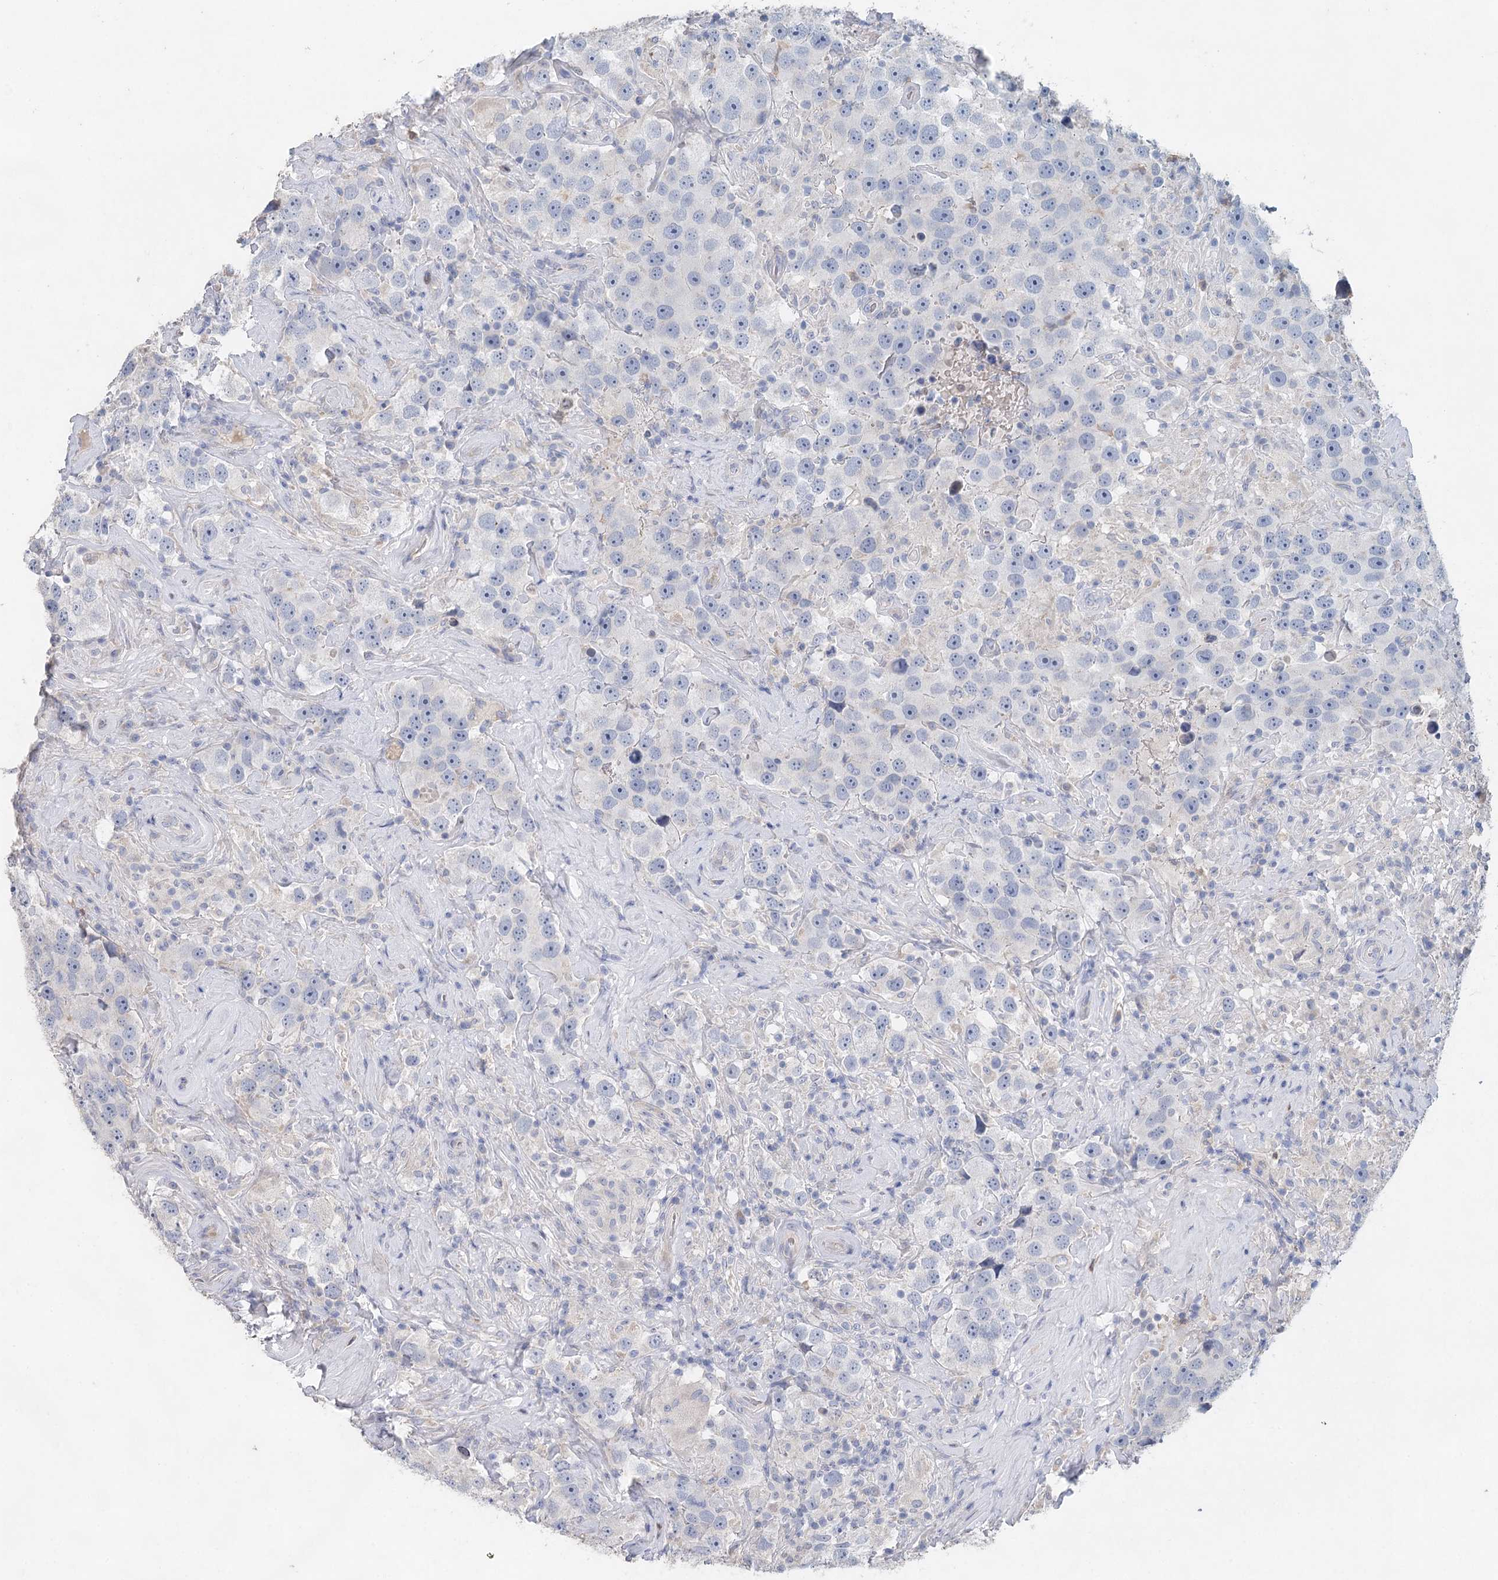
{"staining": {"intensity": "negative", "quantity": "none", "location": "none"}, "tissue": "testis cancer", "cell_type": "Tumor cells", "image_type": "cancer", "snomed": [{"axis": "morphology", "description": "Seminoma, NOS"}, {"axis": "topography", "description": "Testis"}], "caption": "Photomicrograph shows no significant protein expression in tumor cells of testis seminoma. (DAB IHC with hematoxylin counter stain).", "gene": "MYL6B", "patient": {"sex": "male", "age": 49}}